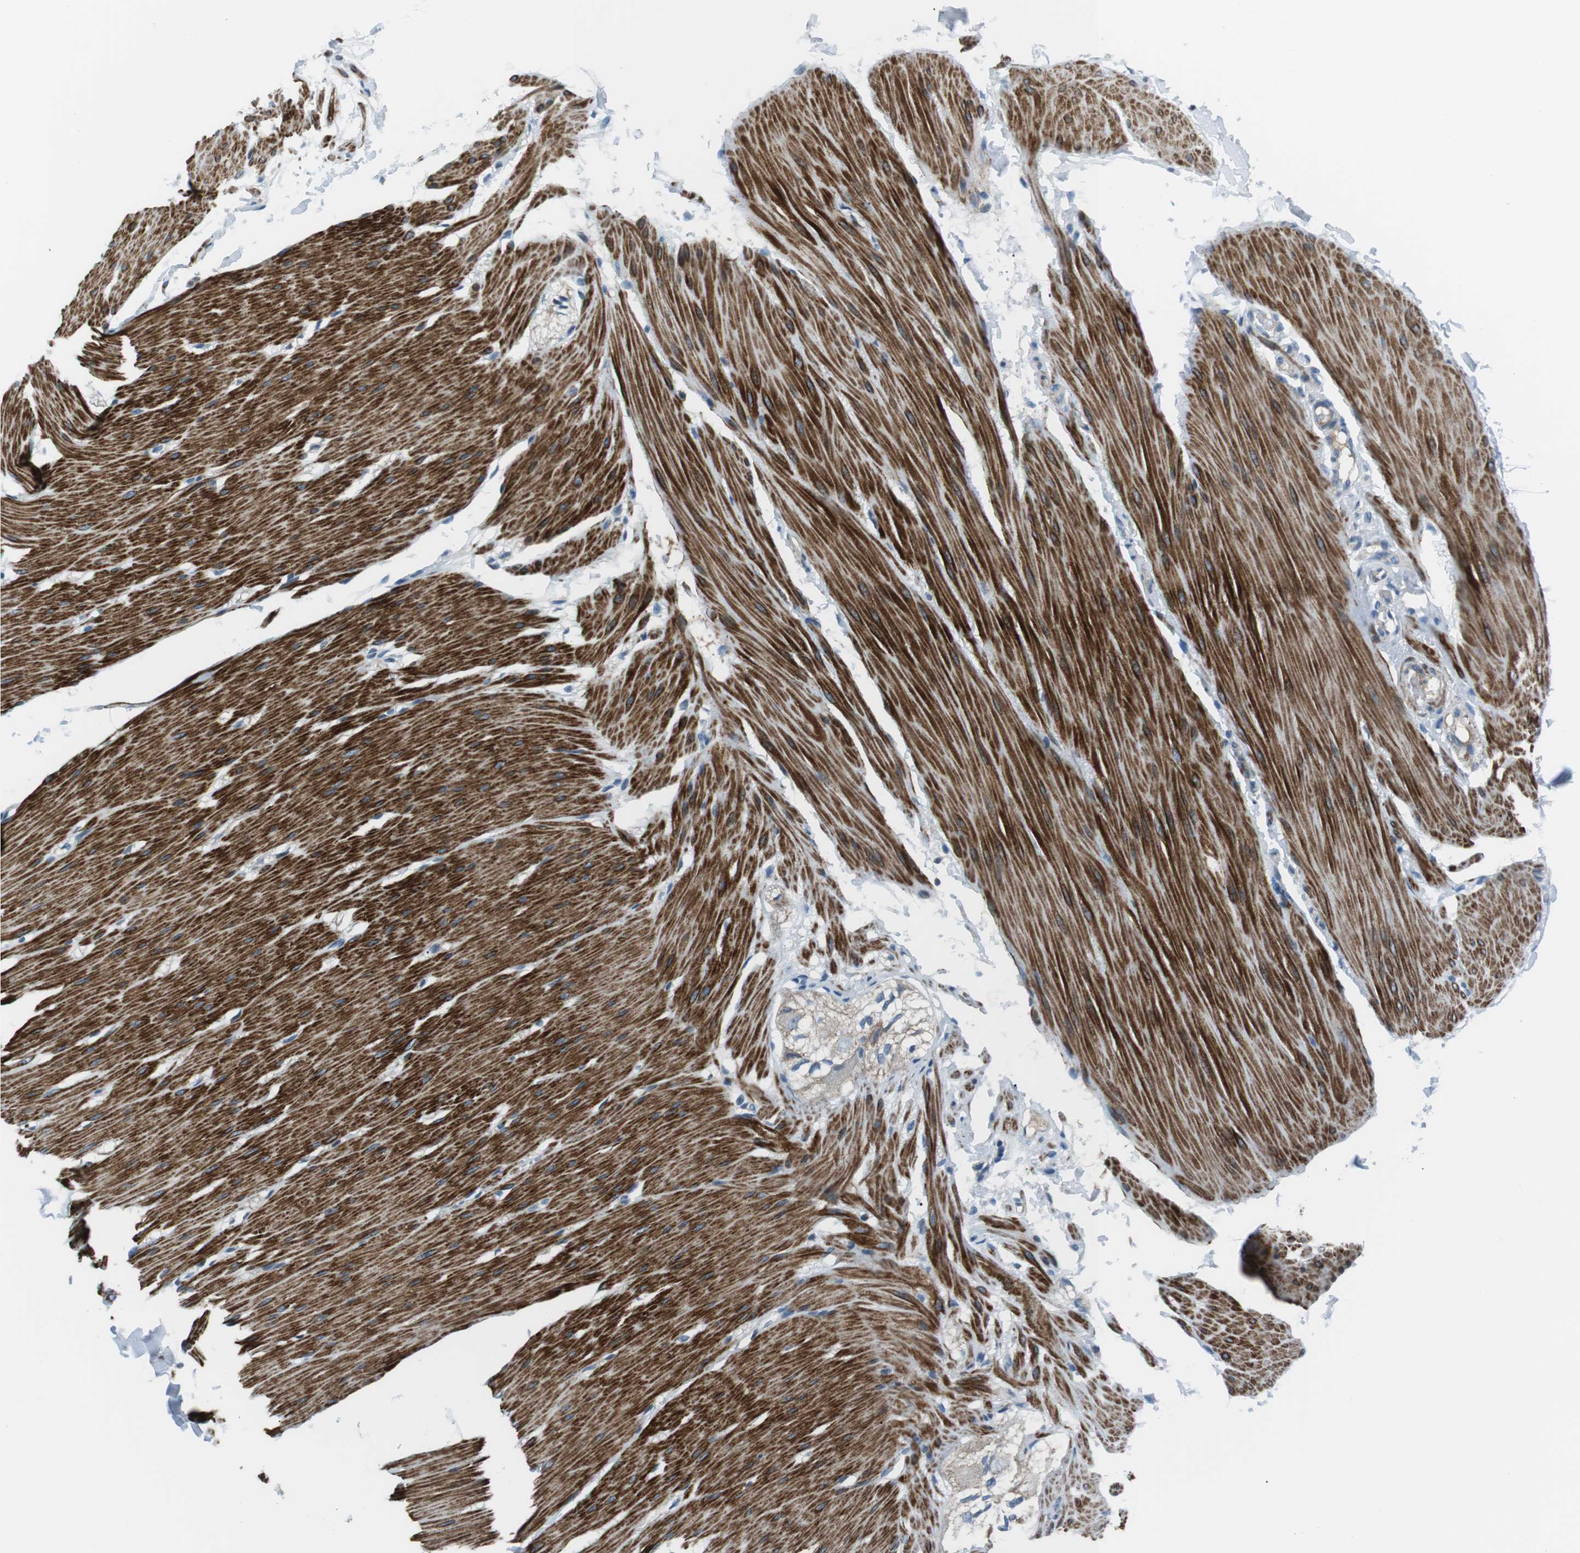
{"staining": {"intensity": "strong", "quantity": "25%-75%", "location": "cytoplasmic/membranous"}, "tissue": "smooth muscle", "cell_type": "Smooth muscle cells", "image_type": "normal", "snomed": [{"axis": "morphology", "description": "Normal tissue, NOS"}, {"axis": "topography", "description": "Smooth muscle"}, {"axis": "topography", "description": "Colon"}], "caption": "Immunohistochemical staining of unremarkable smooth muscle exhibits 25%-75% levels of strong cytoplasmic/membranous protein expression in about 25%-75% of smooth muscle cells.", "gene": "ARVCF", "patient": {"sex": "male", "age": 67}}